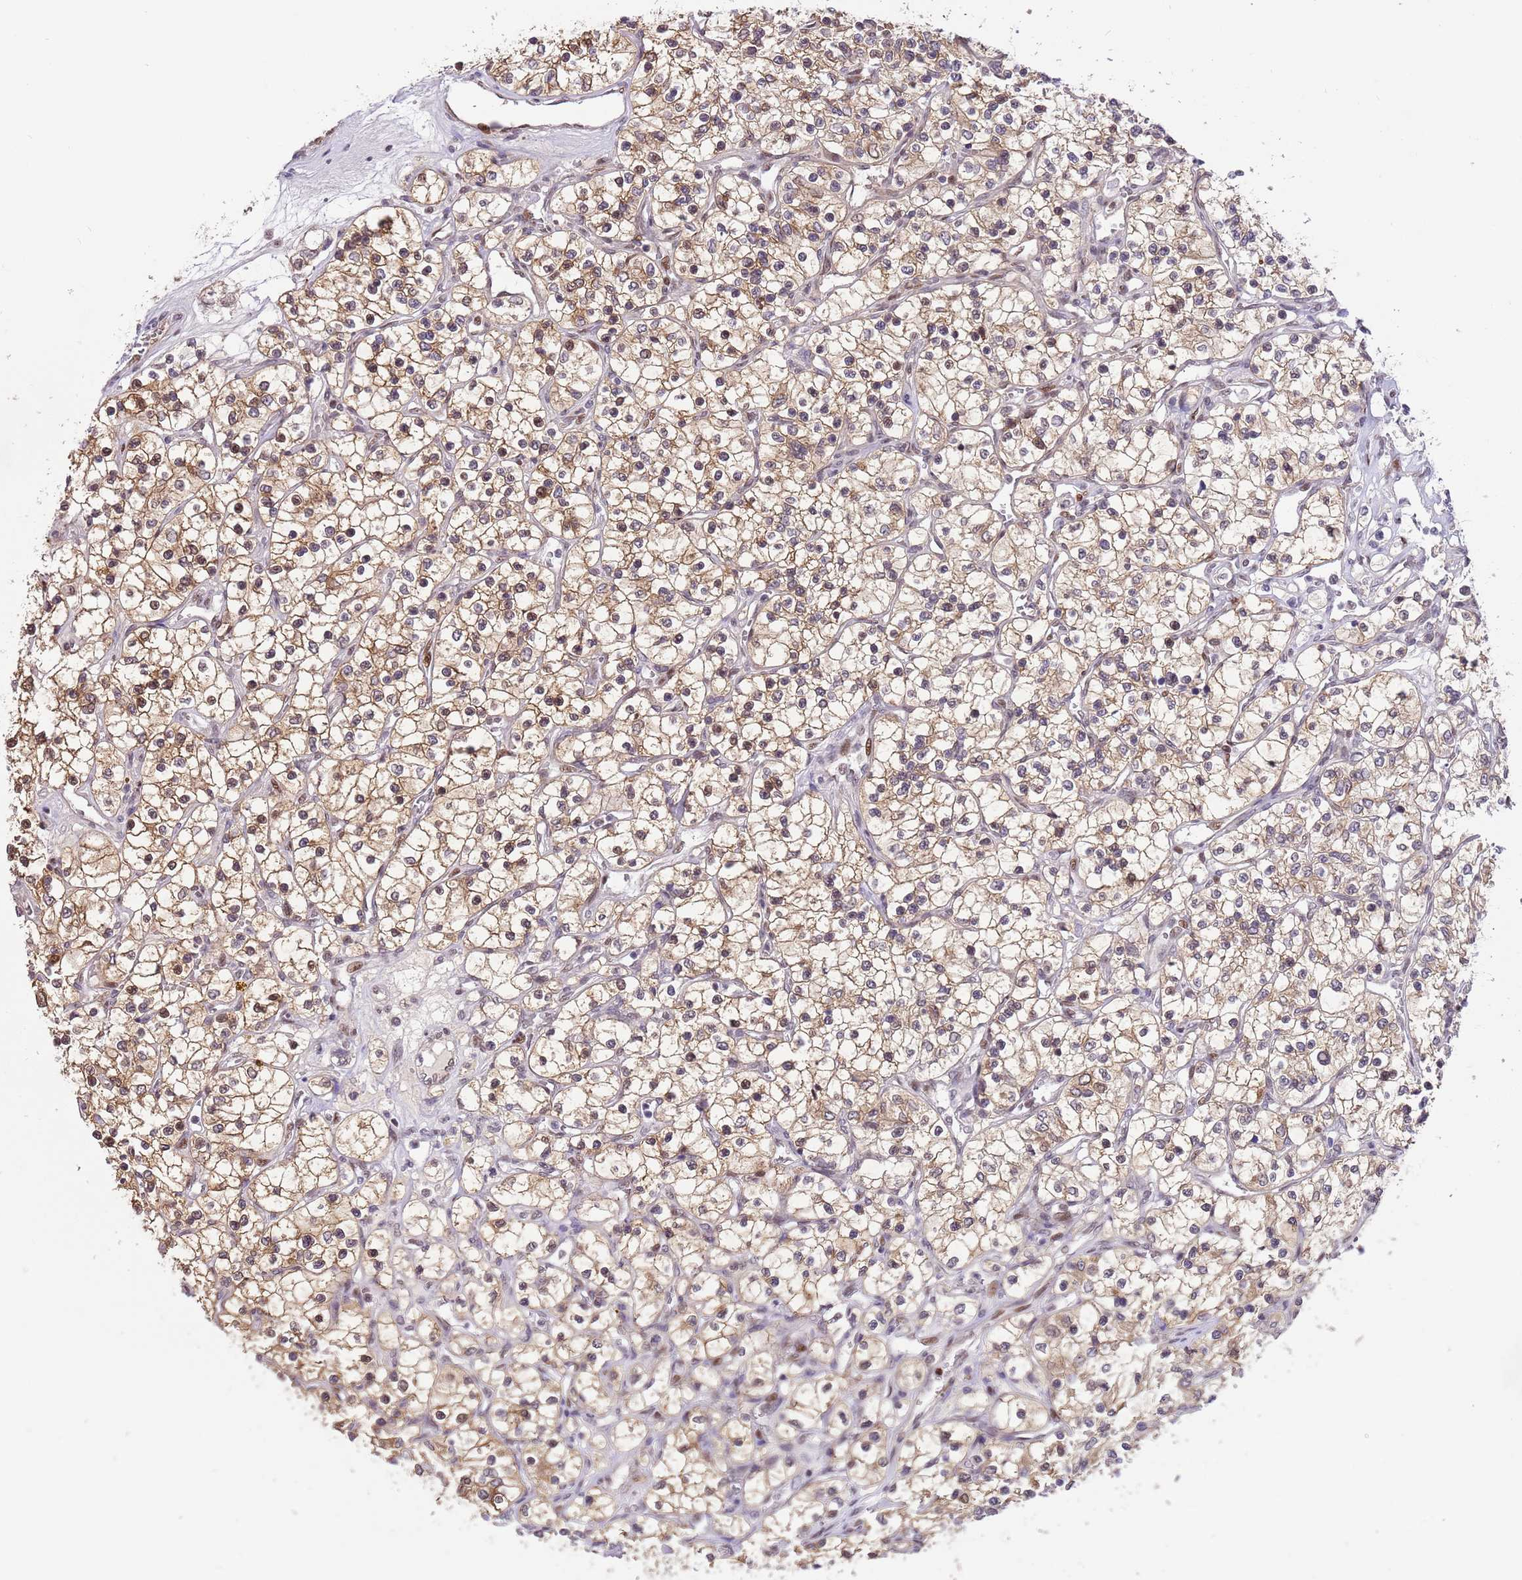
{"staining": {"intensity": "weak", "quantity": "25%-75%", "location": "cytoplasmic/membranous,nuclear"}, "tissue": "renal cancer", "cell_type": "Tumor cells", "image_type": "cancer", "snomed": [{"axis": "morphology", "description": "Adenocarcinoma, NOS"}, {"axis": "topography", "description": "Kidney"}], "caption": "High-magnification brightfield microscopy of adenocarcinoma (renal) stained with DAB (brown) and counterstained with hematoxylin (blue). tumor cells exhibit weak cytoplasmic/membranous and nuclear positivity is present in approximately25%-75% of cells.", "gene": "RFK", "patient": {"sex": "female", "age": 69}}